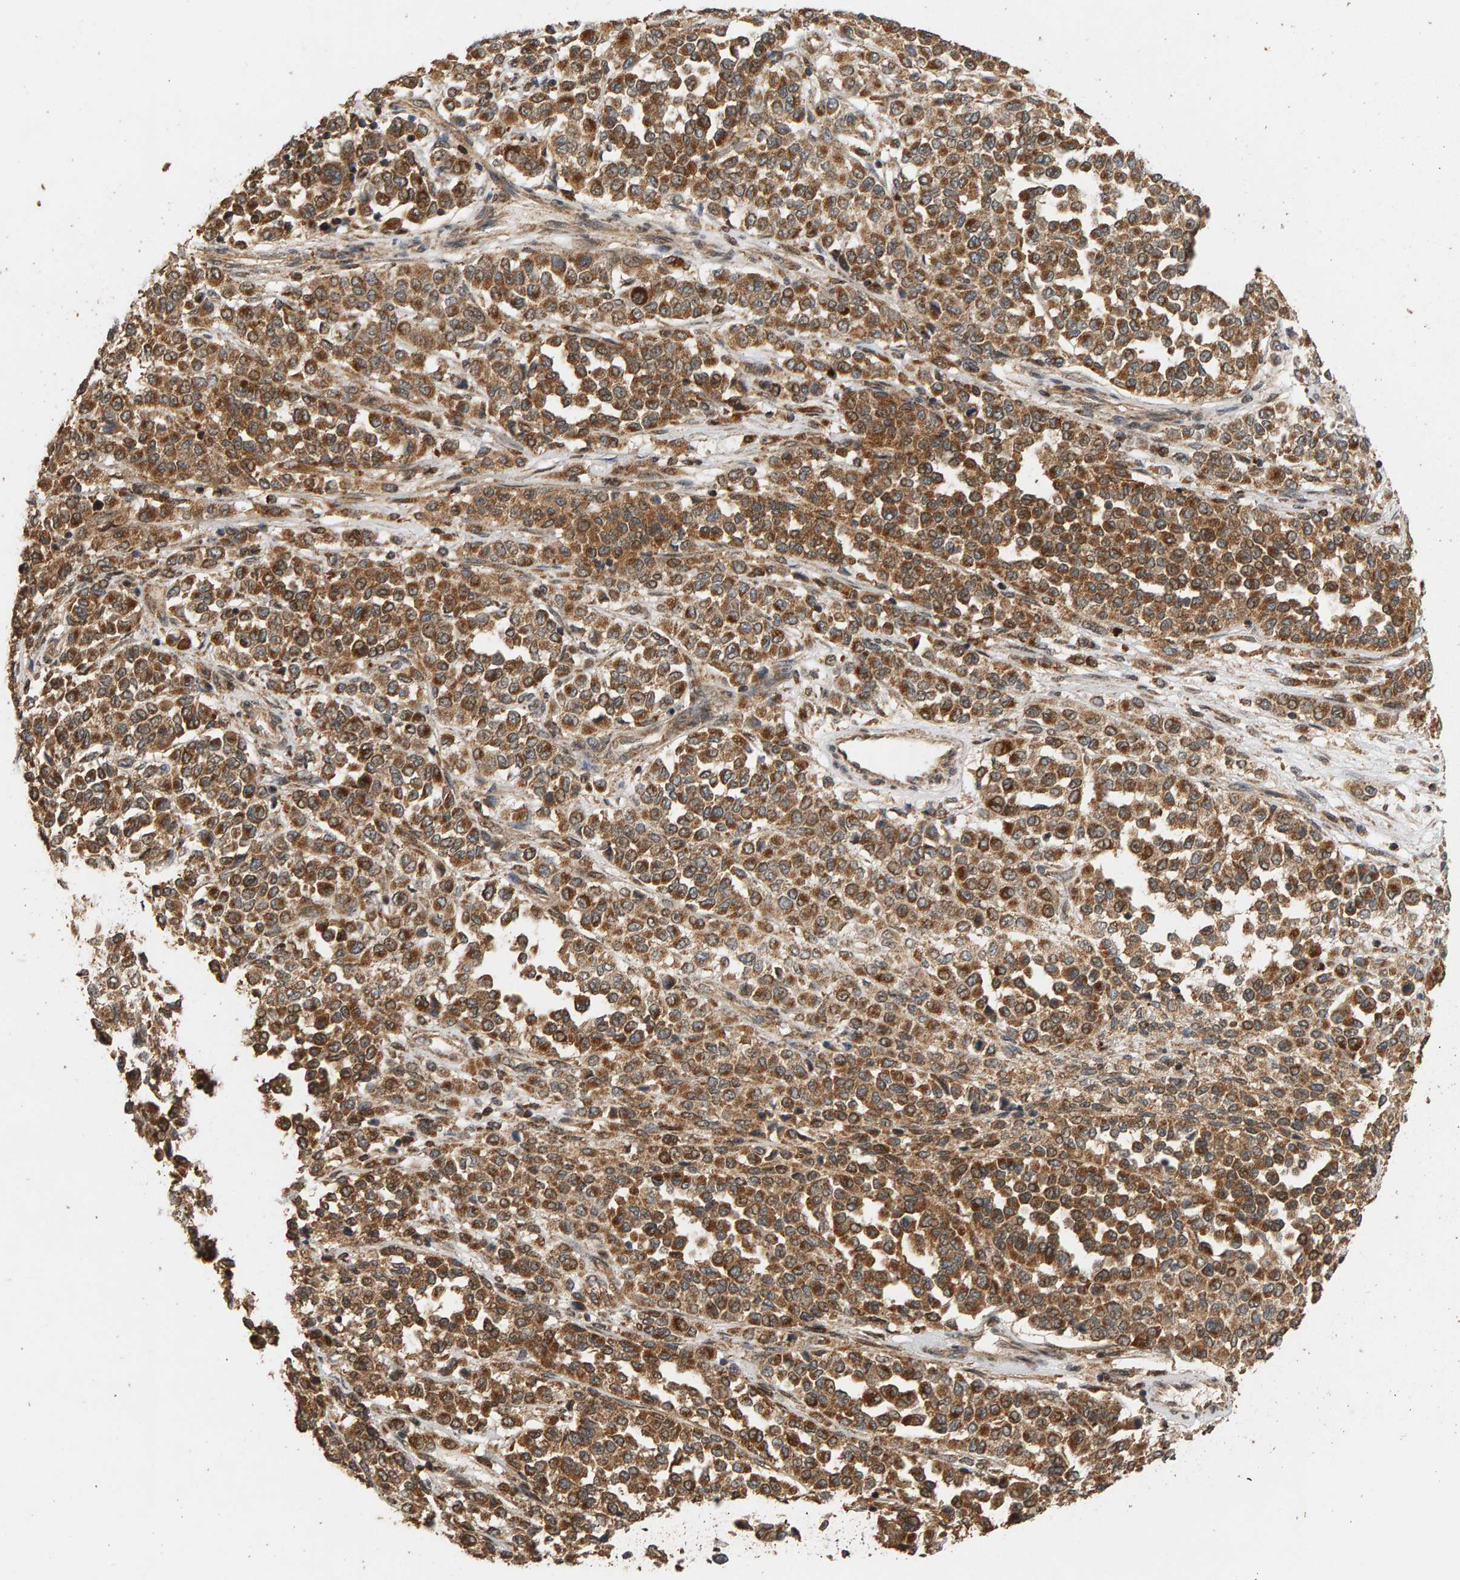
{"staining": {"intensity": "moderate", "quantity": ">75%", "location": "cytoplasmic/membranous,nuclear"}, "tissue": "melanoma", "cell_type": "Tumor cells", "image_type": "cancer", "snomed": [{"axis": "morphology", "description": "Malignant melanoma, Metastatic site"}, {"axis": "topography", "description": "Pancreas"}], "caption": "The immunohistochemical stain highlights moderate cytoplasmic/membranous and nuclear expression in tumor cells of malignant melanoma (metastatic site) tissue.", "gene": "GSTK1", "patient": {"sex": "female", "age": 30}}